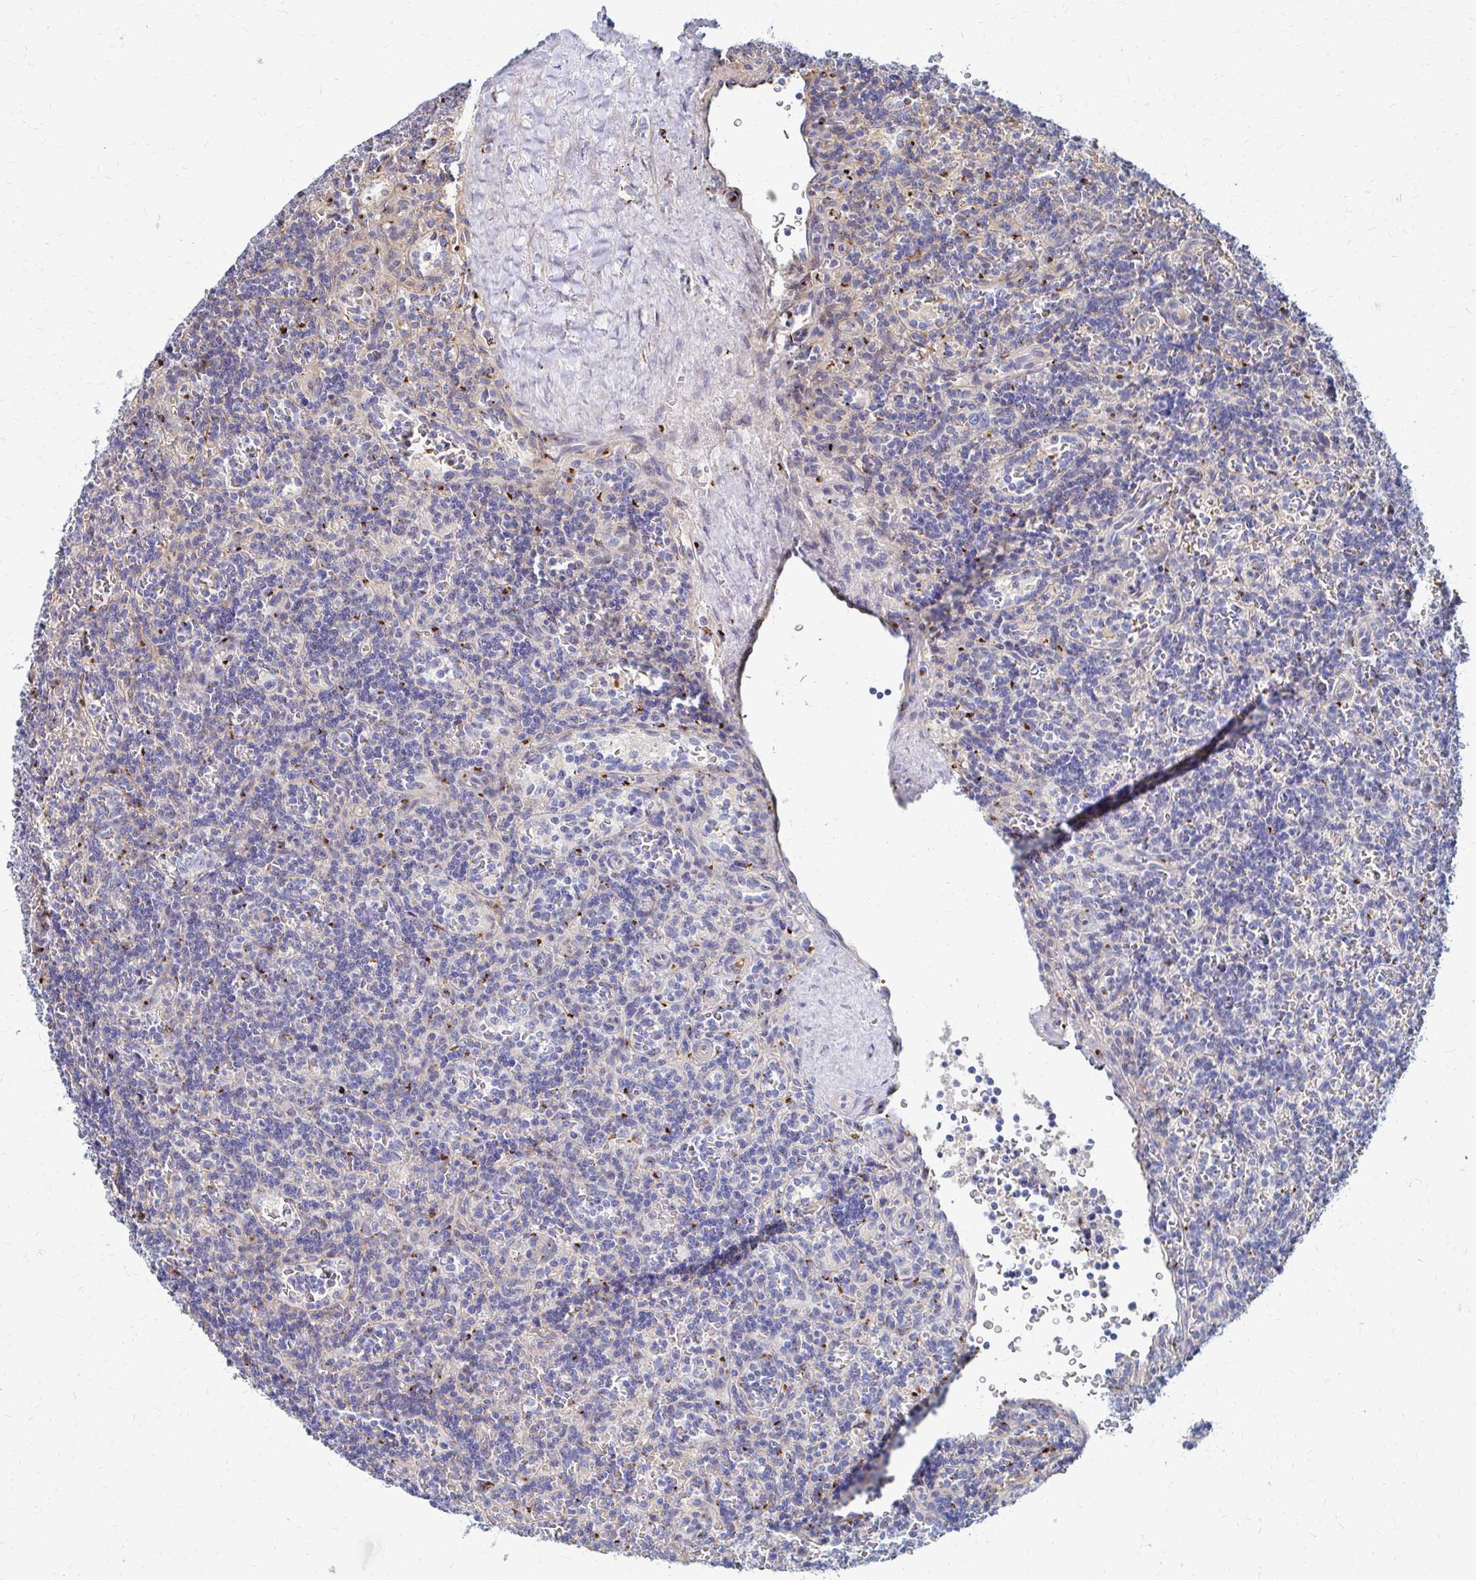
{"staining": {"intensity": "negative", "quantity": "none", "location": "none"}, "tissue": "lymphoma", "cell_type": "Tumor cells", "image_type": "cancer", "snomed": [{"axis": "morphology", "description": "Malignant lymphoma, non-Hodgkin's type, Low grade"}, {"axis": "topography", "description": "Spleen"}], "caption": "A photomicrograph of lymphoma stained for a protein reveals no brown staining in tumor cells. (Stains: DAB (3,3'-diaminobenzidine) immunohistochemistry (IHC) with hematoxylin counter stain, Microscopy: brightfield microscopy at high magnification).", "gene": "MAN1A1", "patient": {"sex": "male", "age": 73}}